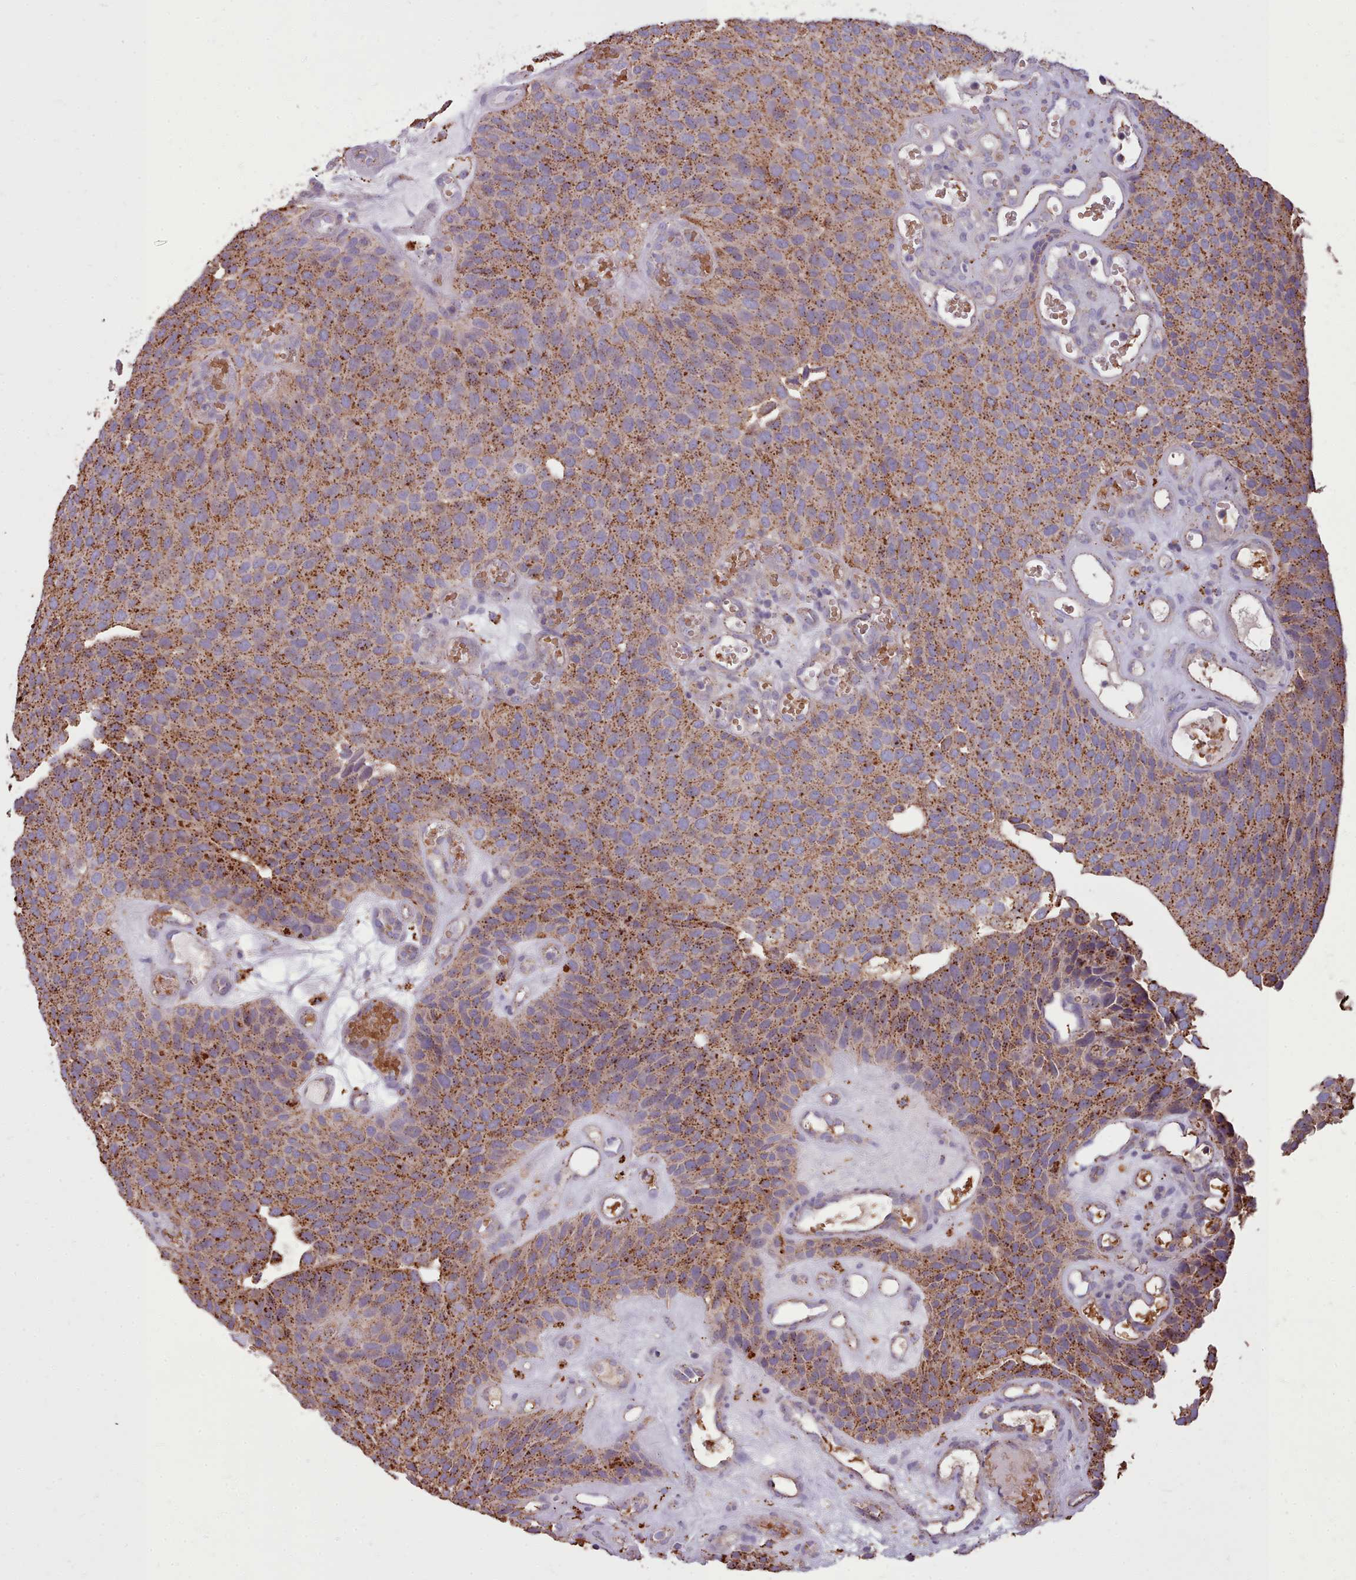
{"staining": {"intensity": "moderate", "quantity": ">75%", "location": "cytoplasmic/membranous"}, "tissue": "urothelial cancer", "cell_type": "Tumor cells", "image_type": "cancer", "snomed": [{"axis": "morphology", "description": "Urothelial carcinoma, Low grade"}, {"axis": "topography", "description": "Urinary bladder"}], "caption": "Low-grade urothelial carcinoma was stained to show a protein in brown. There is medium levels of moderate cytoplasmic/membranous expression in about >75% of tumor cells. The staining was performed using DAB (3,3'-diaminobenzidine), with brown indicating positive protein expression. Nuclei are stained blue with hematoxylin.", "gene": "PACSIN3", "patient": {"sex": "male", "age": 89}}